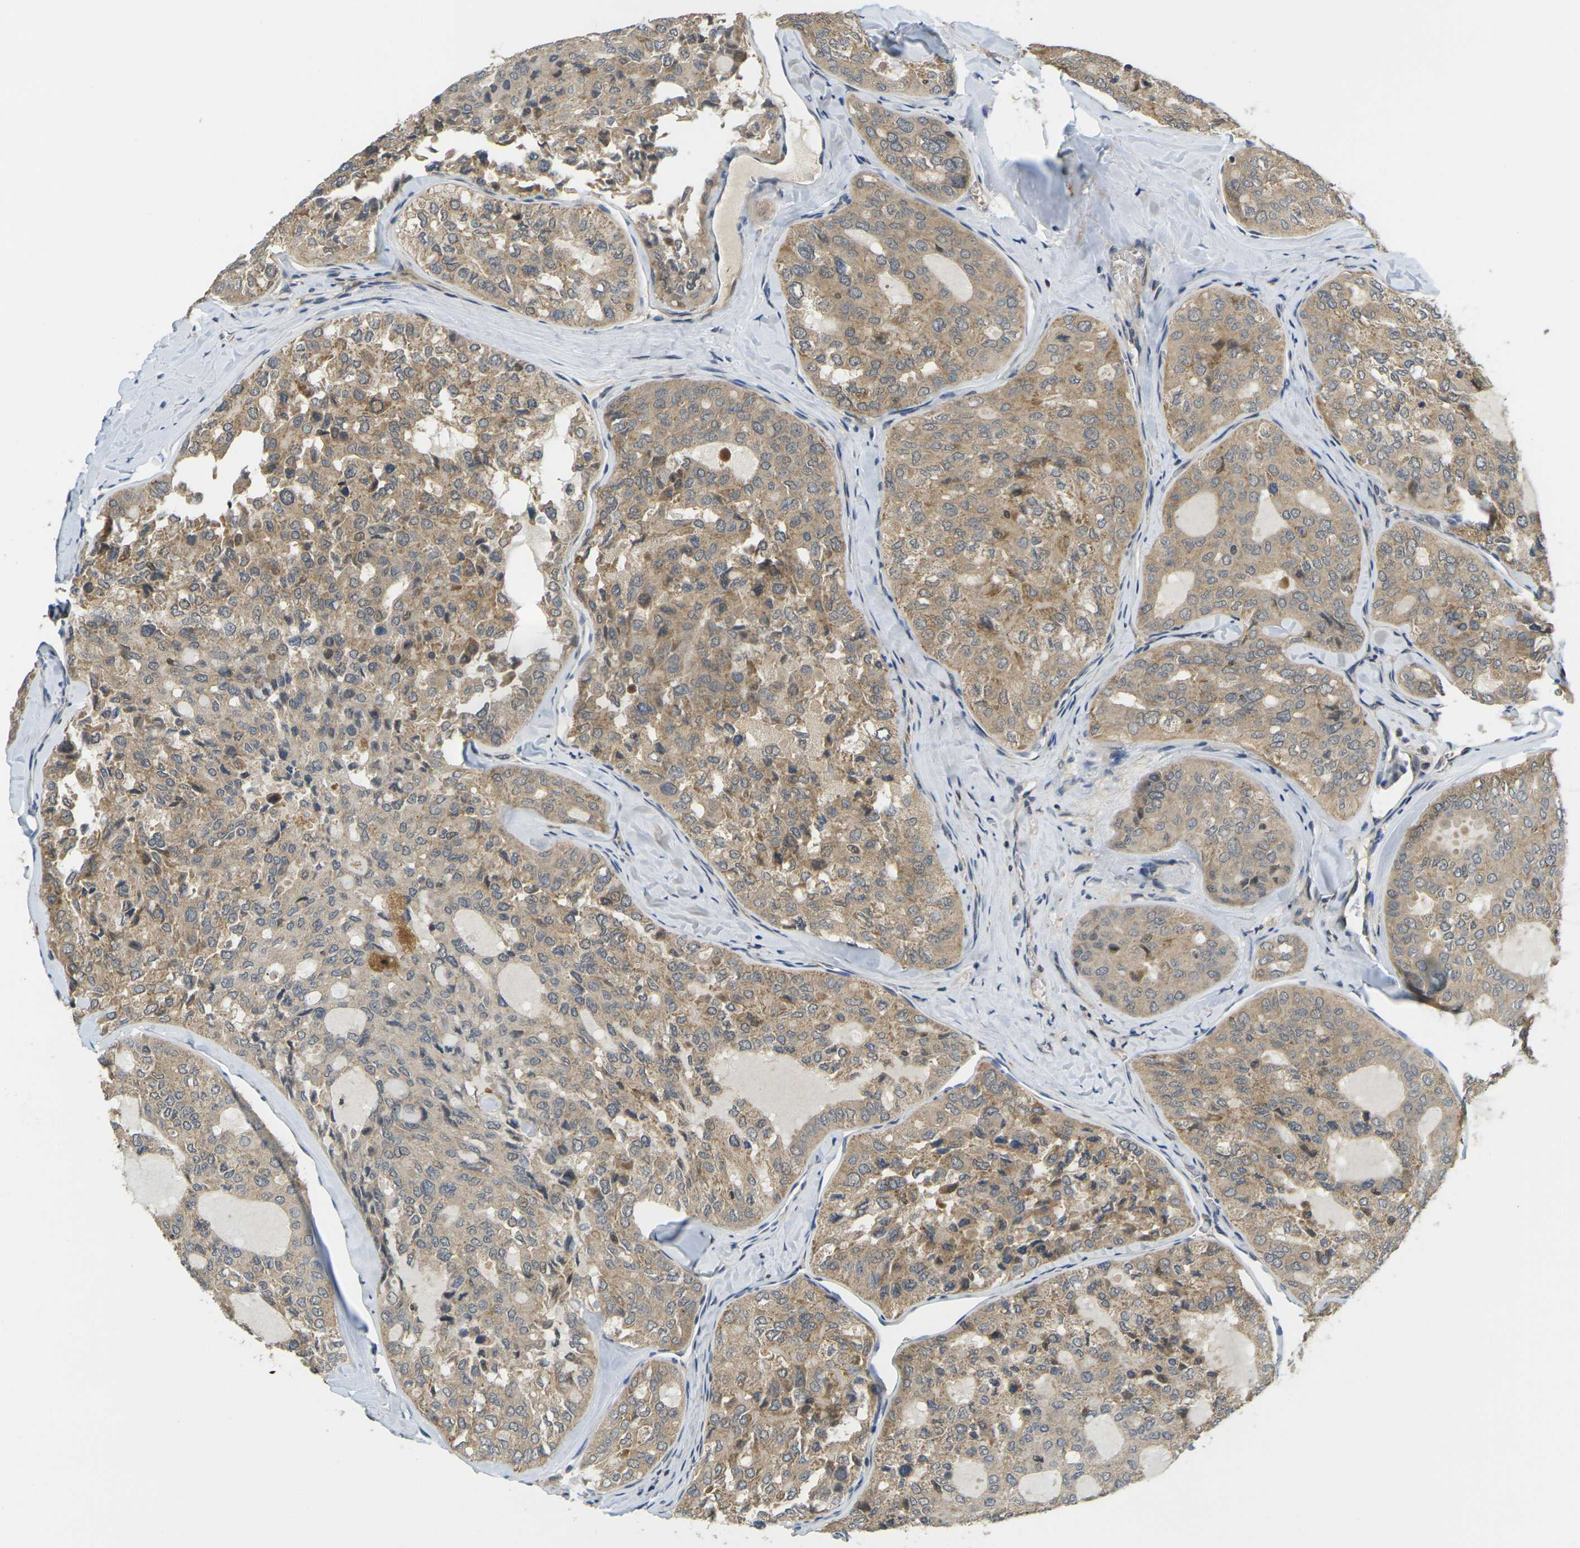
{"staining": {"intensity": "moderate", "quantity": ">75%", "location": "cytoplasmic/membranous"}, "tissue": "thyroid cancer", "cell_type": "Tumor cells", "image_type": "cancer", "snomed": [{"axis": "morphology", "description": "Follicular adenoma carcinoma, NOS"}, {"axis": "topography", "description": "Thyroid gland"}], "caption": "Moderate cytoplasmic/membranous staining is appreciated in about >75% of tumor cells in thyroid follicular adenoma carcinoma.", "gene": "KLHL8", "patient": {"sex": "male", "age": 75}}